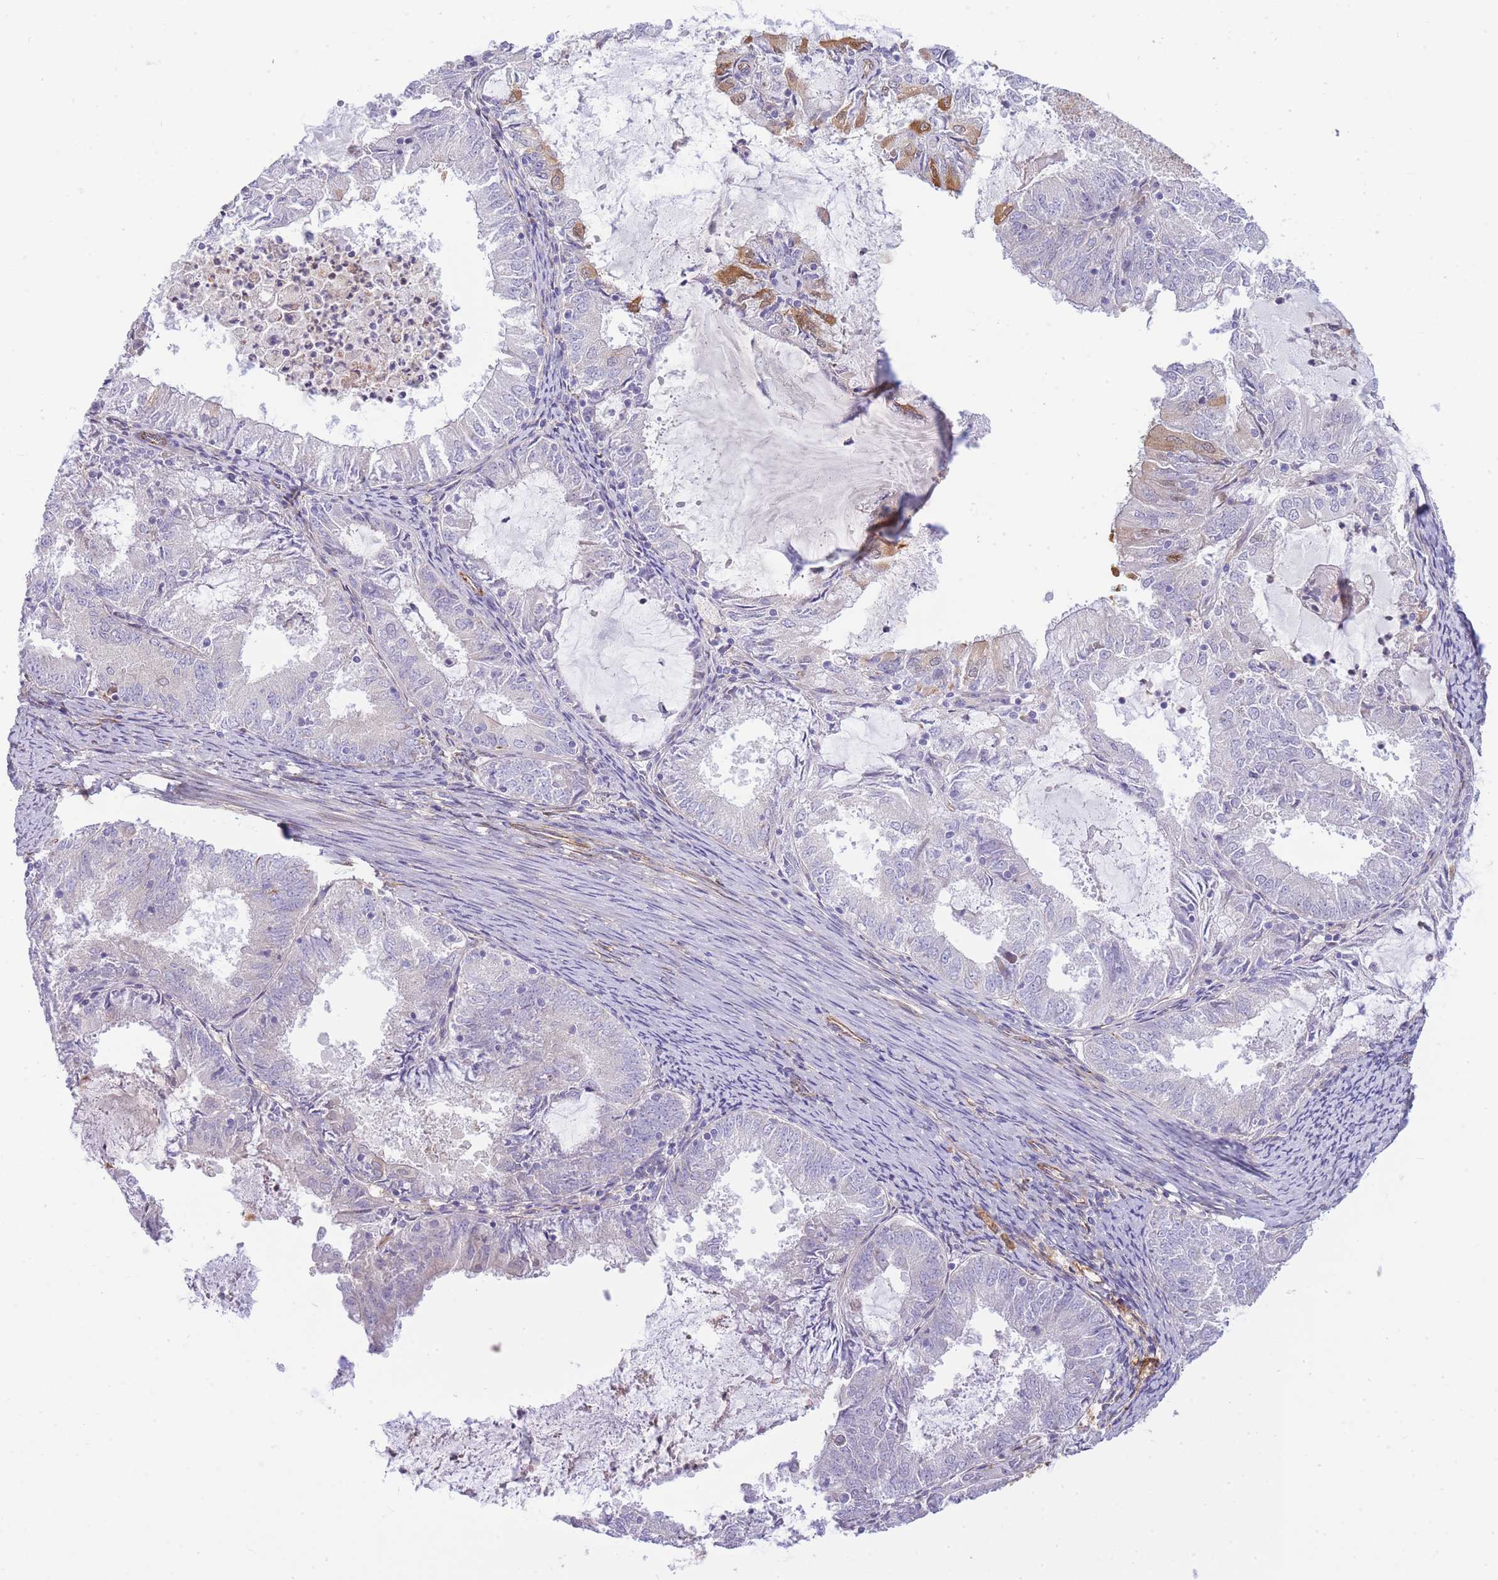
{"staining": {"intensity": "moderate", "quantity": "<25%", "location": "cytoplasmic/membranous"}, "tissue": "endometrial cancer", "cell_type": "Tumor cells", "image_type": "cancer", "snomed": [{"axis": "morphology", "description": "Adenocarcinoma, NOS"}, {"axis": "topography", "description": "Endometrium"}], "caption": "Immunohistochemistry (IHC) of human endometrial cancer (adenocarcinoma) displays low levels of moderate cytoplasmic/membranous staining in approximately <25% of tumor cells.", "gene": "ECPAS", "patient": {"sex": "female", "age": 57}}